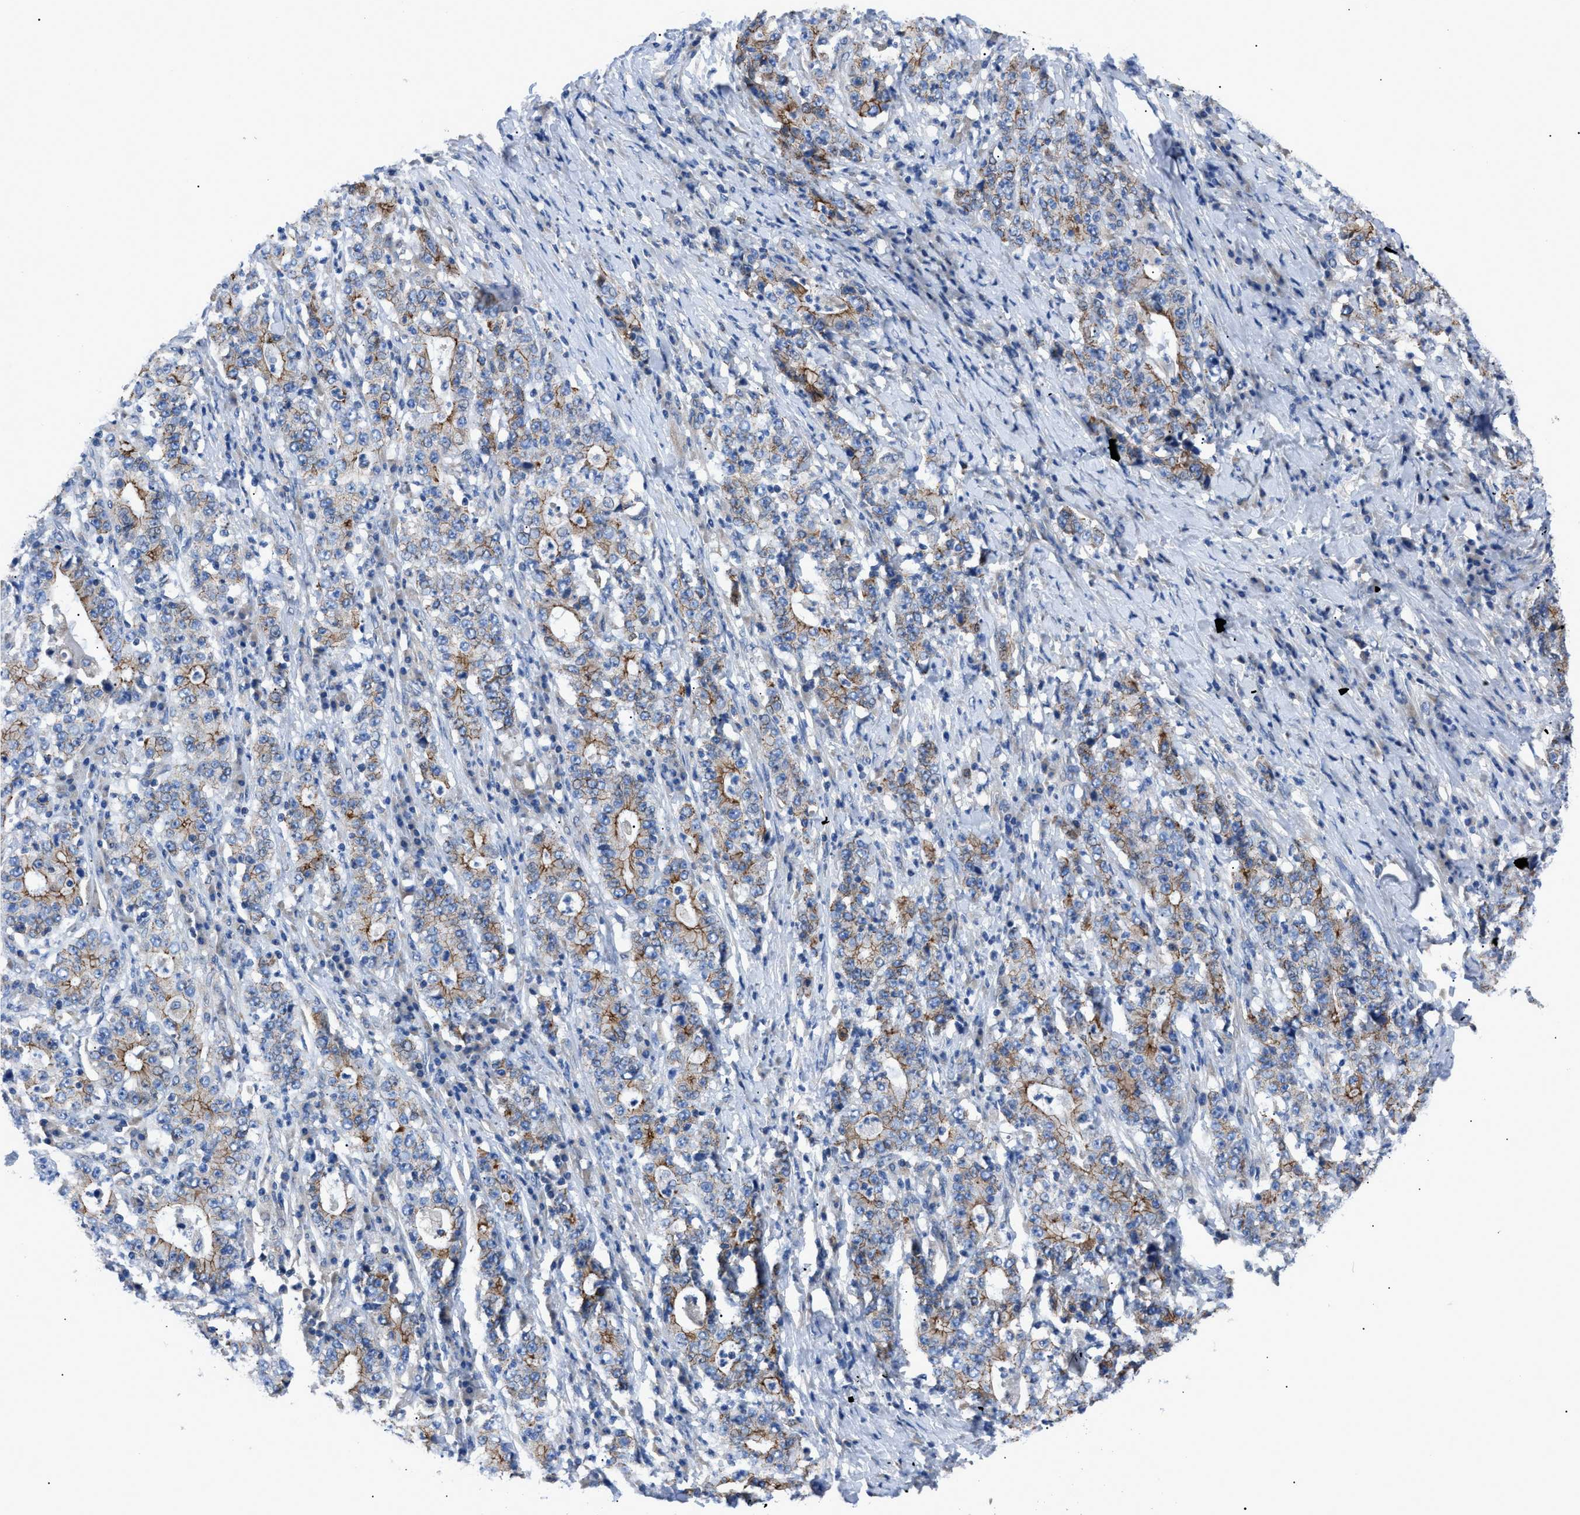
{"staining": {"intensity": "moderate", "quantity": ">75%", "location": "cytoplasmic/membranous"}, "tissue": "stomach cancer", "cell_type": "Tumor cells", "image_type": "cancer", "snomed": [{"axis": "morphology", "description": "Normal tissue, NOS"}, {"axis": "morphology", "description": "Adenocarcinoma, NOS"}, {"axis": "topography", "description": "Stomach, upper"}, {"axis": "topography", "description": "Stomach"}], "caption": "The histopathology image reveals staining of stomach cancer (adenocarcinoma), revealing moderate cytoplasmic/membranous protein positivity (brown color) within tumor cells. The staining was performed using DAB, with brown indicating positive protein expression. Nuclei are stained blue with hematoxylin.", "gene": "ZDHHC24", "patient": {"sex": "male", "age": 59}}